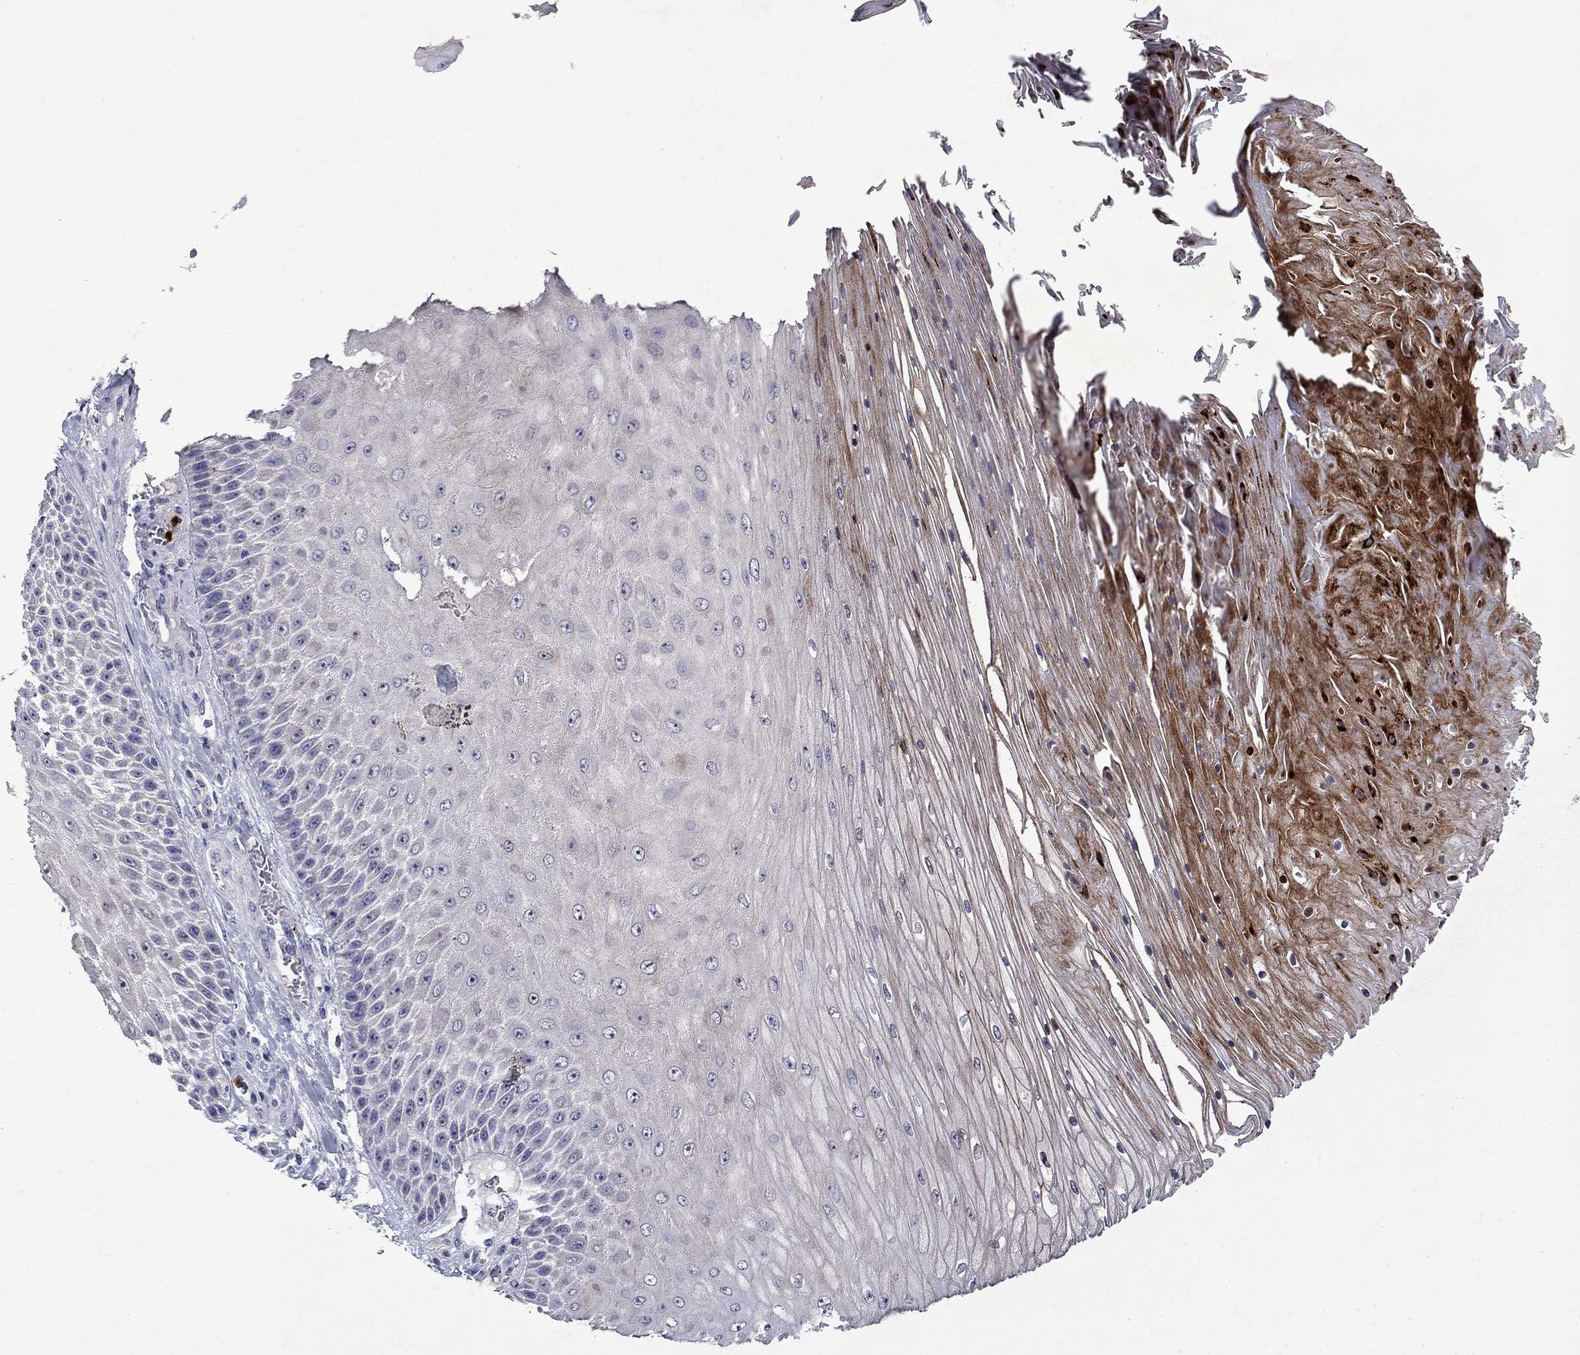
{"staining": {"intensity": "strong", "quantity": "<25%", "location": "cytoplasmic/membranous,nuclear"}, "tissue": "skin cancer", "cell_type": "Tumor cells", "image_type": "cancer", "snomed": [{"axis": "morphology", "description": "Squamous cell carcinoma, NOS"}, {"axis": "topography", "description": "Skin"}], "caption": "Skin squamous cell carcinoma was stained to show a protein in brown. There is medium levels of strong cytoplasmic/membranous and nuclear staining in approximately <25% of tumor cells.", "gene": "IRF5", "patient": {"sex": "male", "age": 62}}